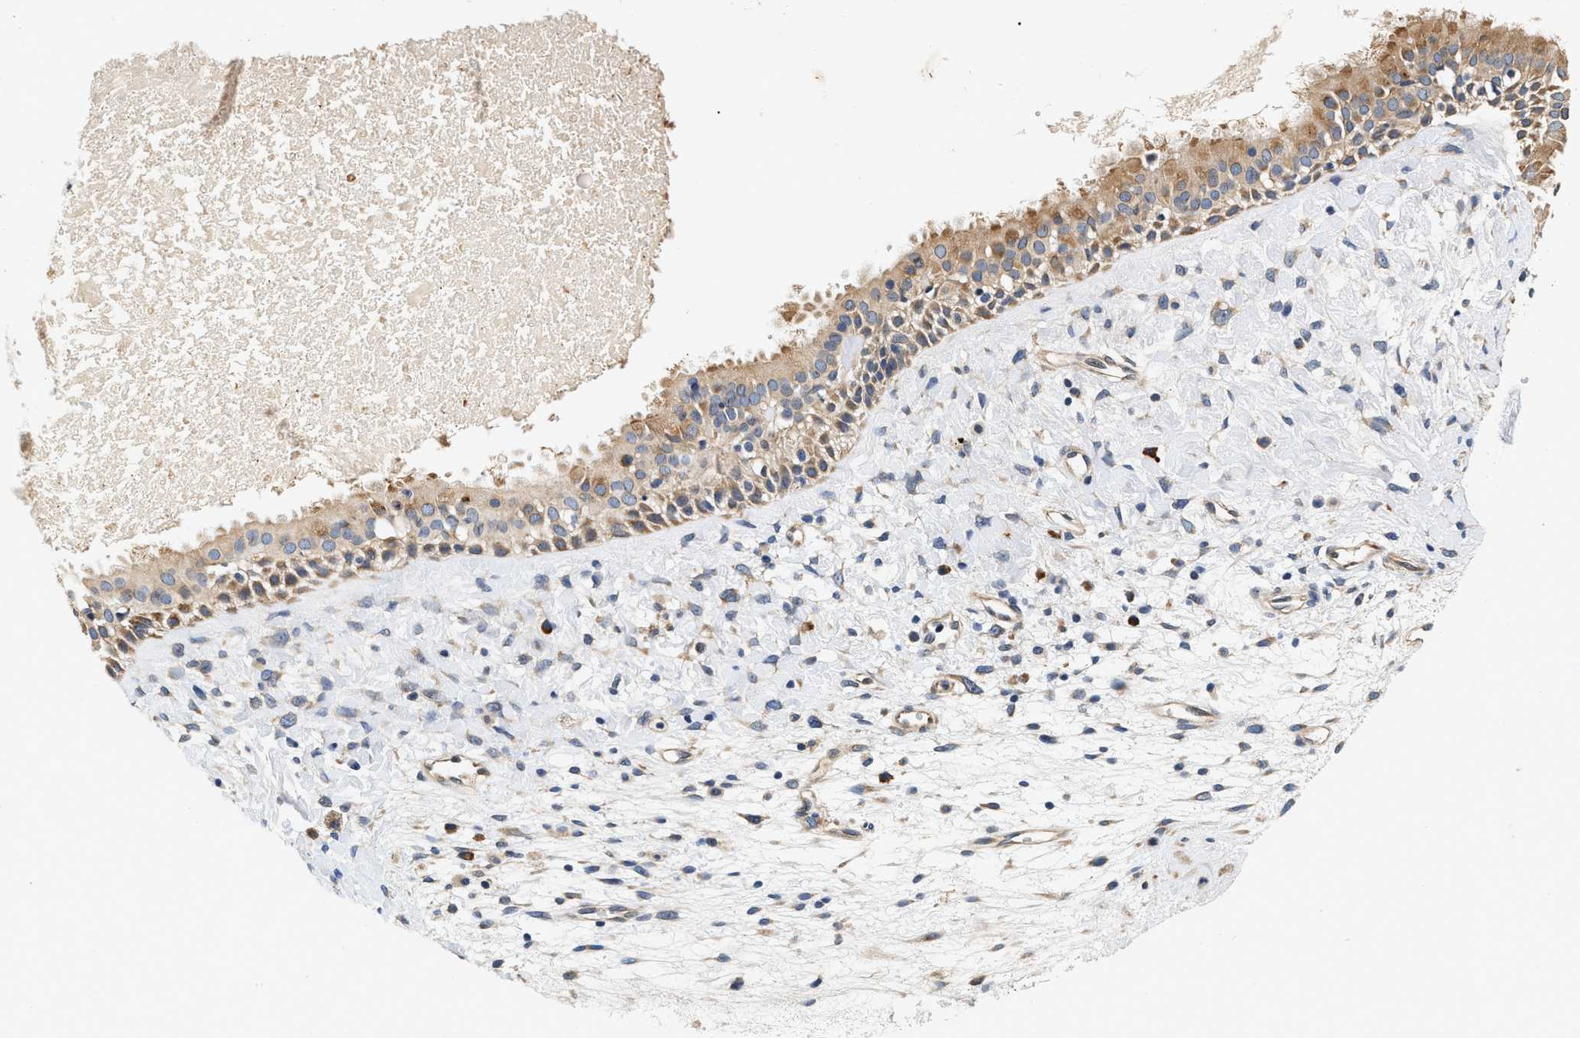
{"staining": {"intensity": "moderate", "quantity": ">75%", "location": "cytoplasmic/membranous"}, "tissue": "nasopharynx", "cell_type": "Respiratory epithelial cells", "image_type": "normal", "snomed": [{"axis": "morphology", "description": "Normal tissue, NOS"}, {"axis": "topography", "description": "Nasopharynx"}], "caption": "Immunohistochemistry micrograph of normal nasopharynx: human nasopharynx stained using immunohistochemistry (IHC) demonstrates medium levels of moderate protein expression localized specifically in the cytoplasmic/membranous of respiratory epithelial cells, appearing as a cytoplasmic/membranous brown color.", "gene": "IFT74", "patient": {"sex": "male", "age": 22}}